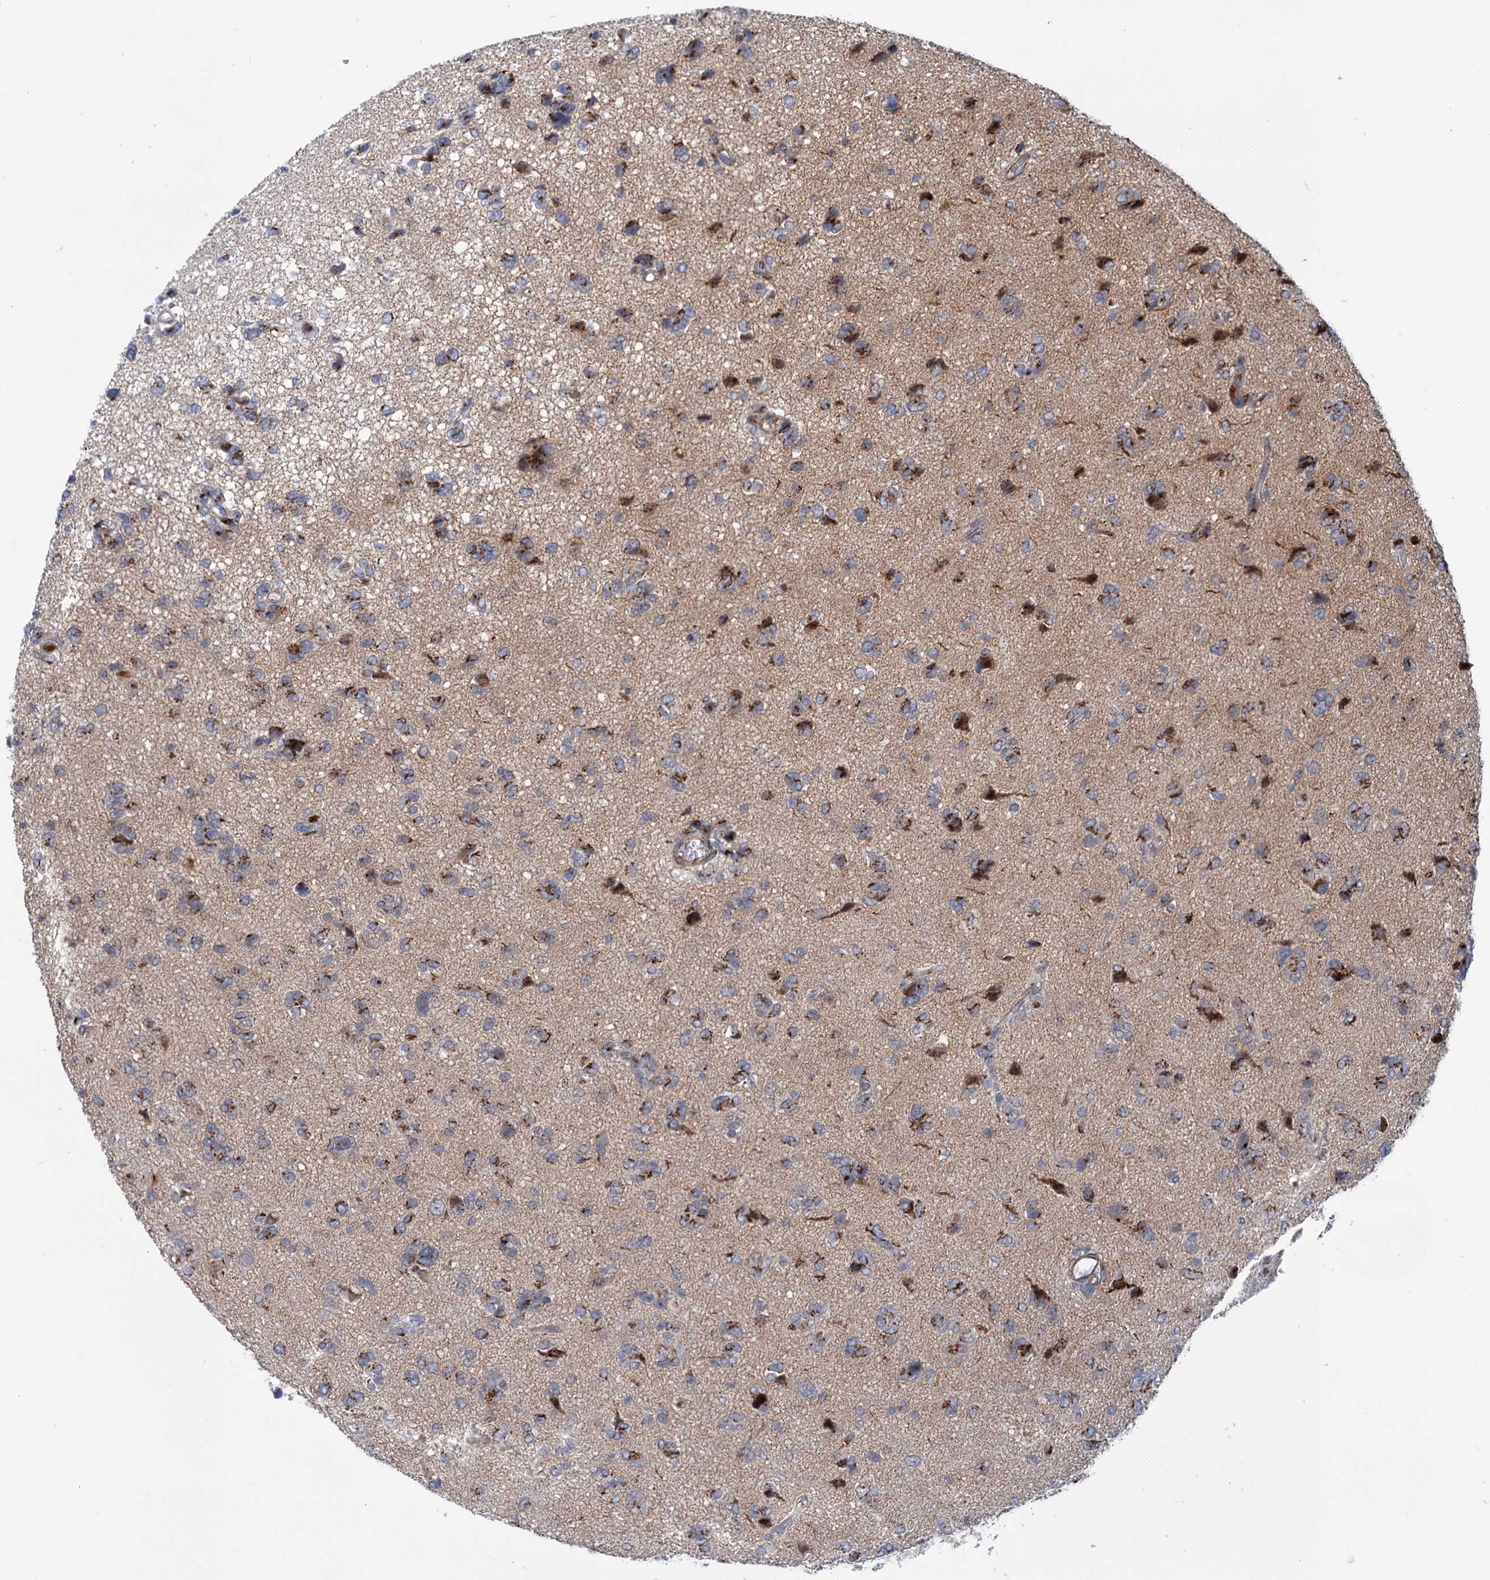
{"staining": {"intensity": "moderate", "quantity": ">75%", "location": "cytoplasmic/membranous"}, "tissue": "glioma", "cell_type": "Tumor cells", "image_type": "cancer", "snomed": [{"axis": "morphology", "description": "Glioma, malignant, High grade"}, {"axis": "topography", "description": "Brain"}], "caption": "Glioma stained for a protein demonstrates moderate cytoplasmic/membranous positivity in tumor cells.", "gene": "ELP4", "patient": {"sex": "female", "age": 59}}